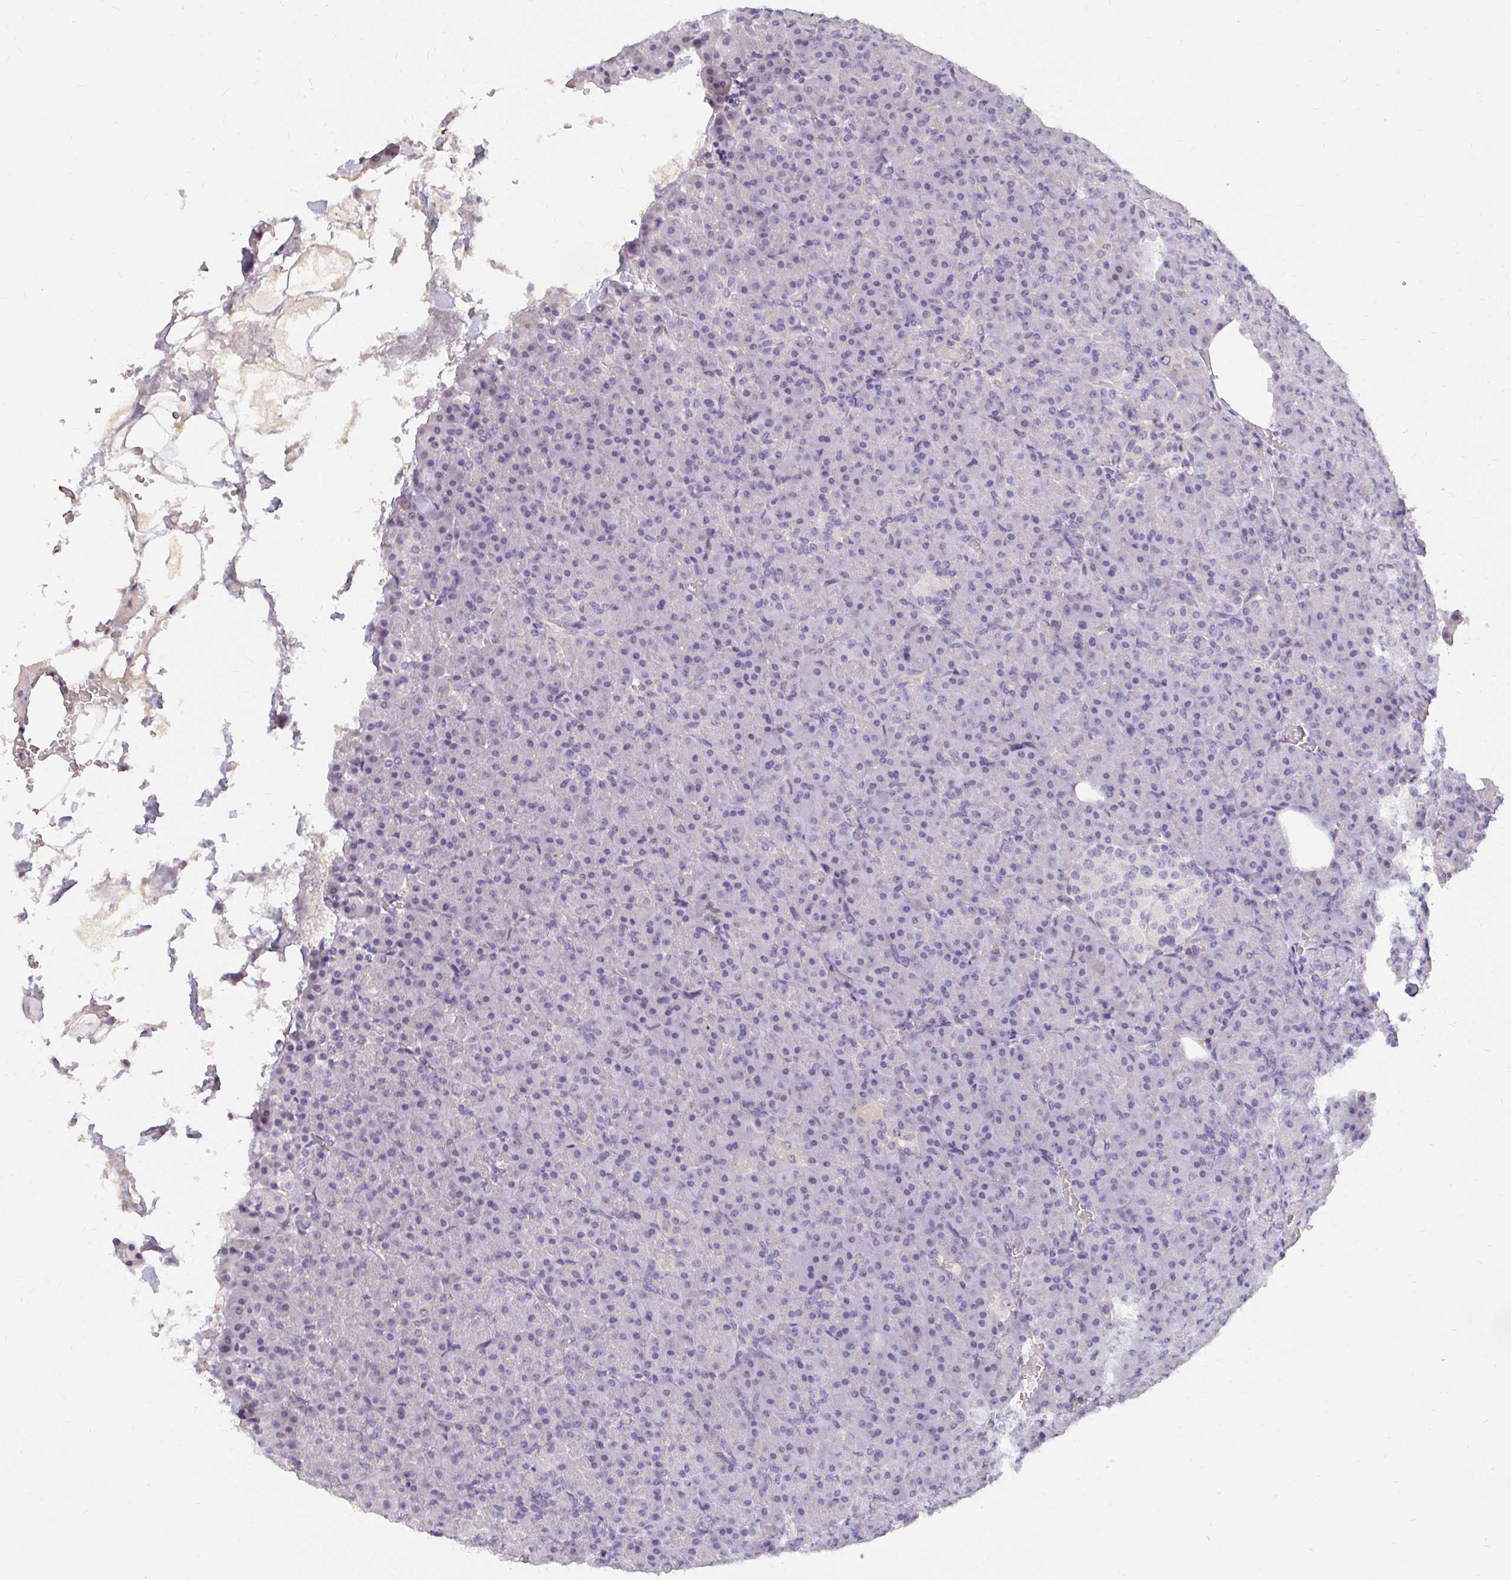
{"staining": {"intensity": "negative", "quantity": "none", "location": "none"}, "tissue": "pancreas", "cell_type": "Exocrine glandular cells", "image_type": "normal", "snomed": [{"axis": "morphology", "description": "Normal tissue, NOS"}, {"axis": "topography", "description": "Pancreas"}], "caption": "This is an immunohistochemistry (IHC) photomicrograph of unremarkable pancreas. There is no expression in exocrine glandular cells.", "gene": "LOXL4", "patient": {"sex": "female", "age": 74}}